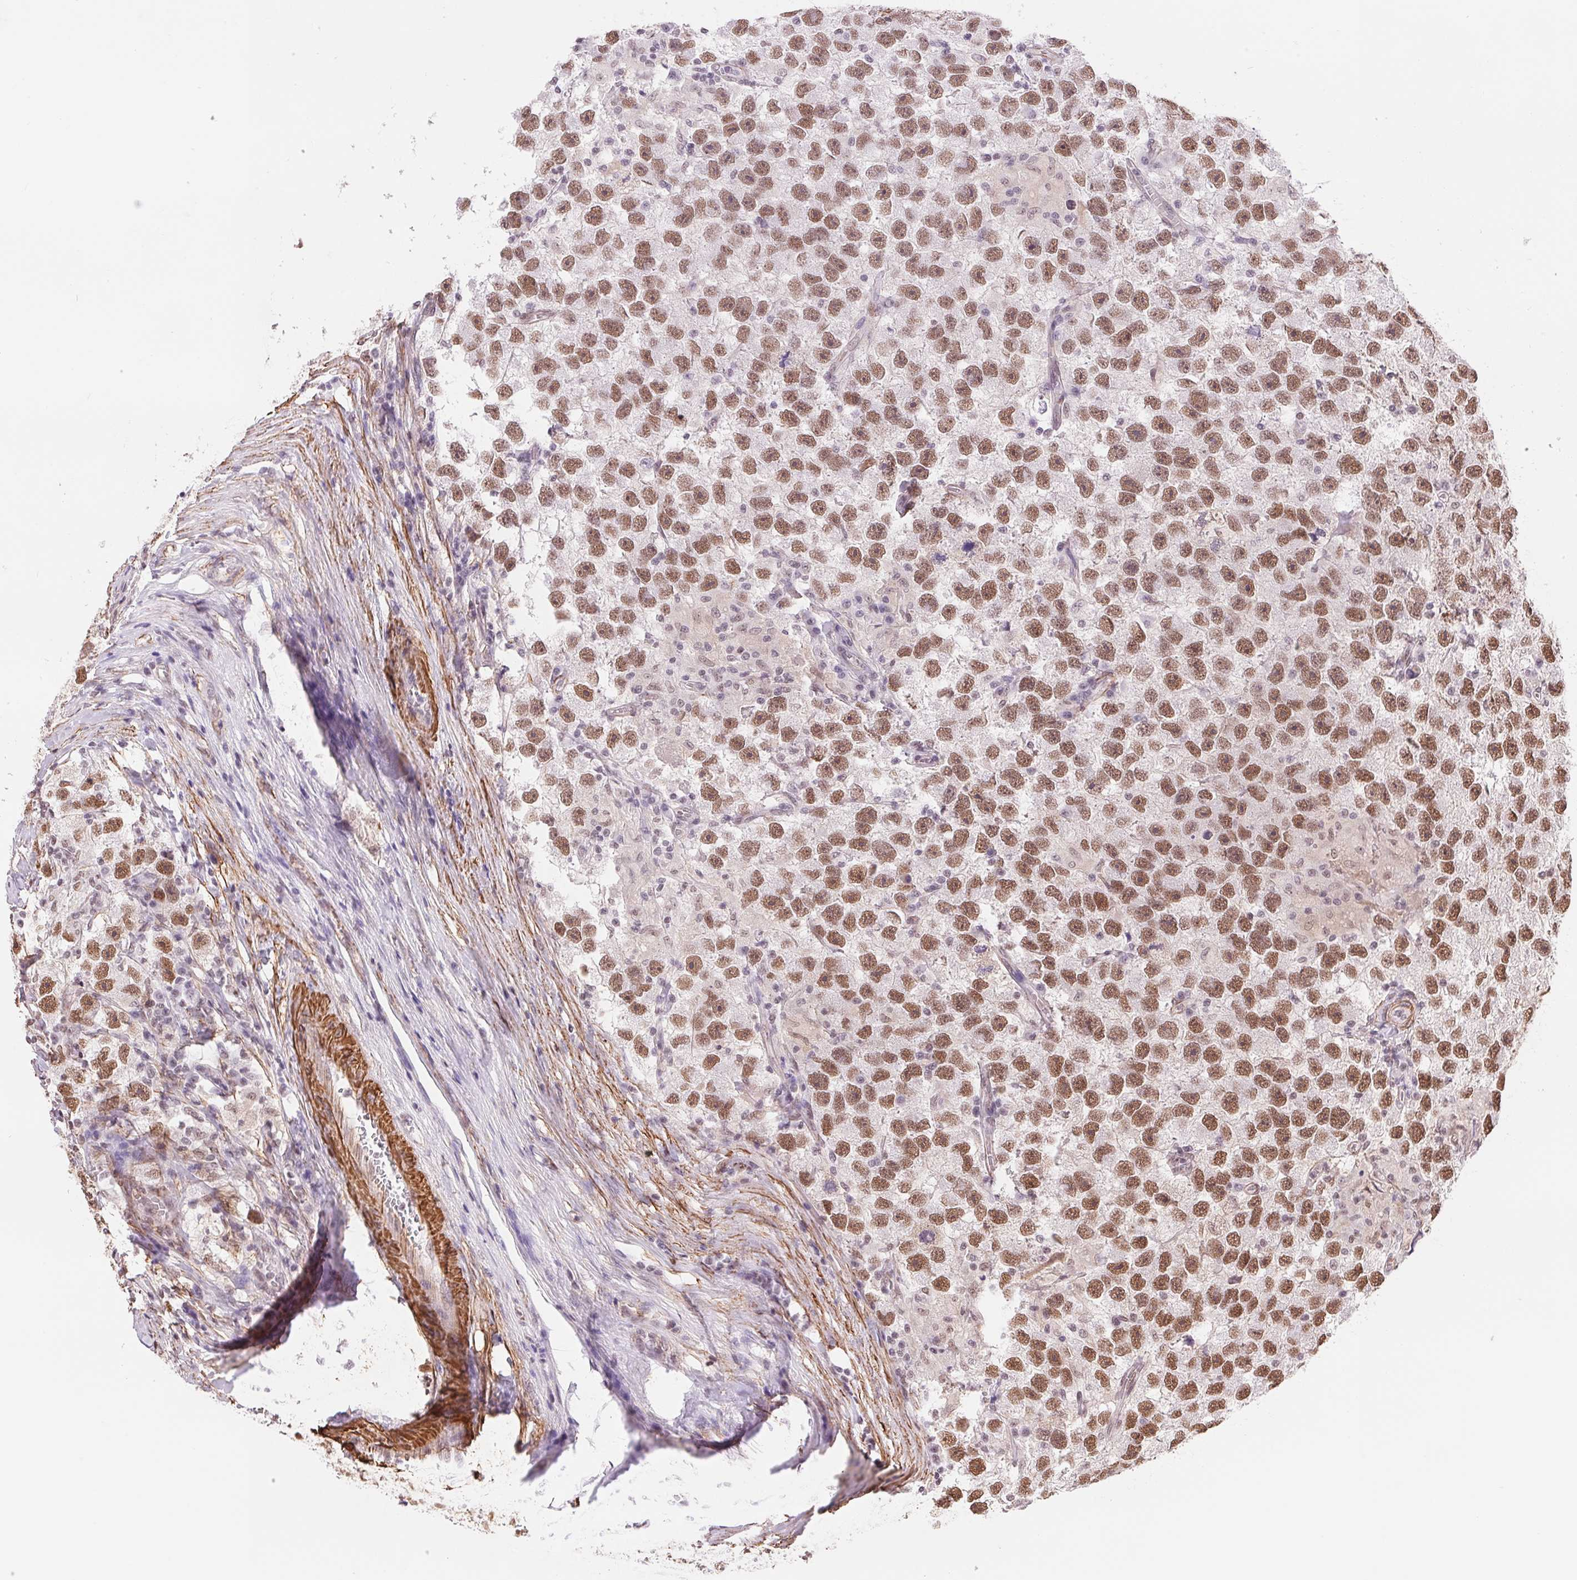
{"staining": {"intensity": "moderate", "quantity": ">75%", "location": "nuclear"}, "tissue": "testis cancer", "cell_type": "Tumor cells", "image_type": "cancer", "snomed": [{"axis": "morphology", "description": "Seminoma, NOS"}, {"axis": "topography", "description": "Testis"}], "caption": "Testis cancer stained for a protein reveals moderate nuclear positivity in tumor cells. (Brightfield microscopy of DAB IHC at high magnification).", "gene": "BCAT1", "patient": {"sex": "male", "age": 26}}